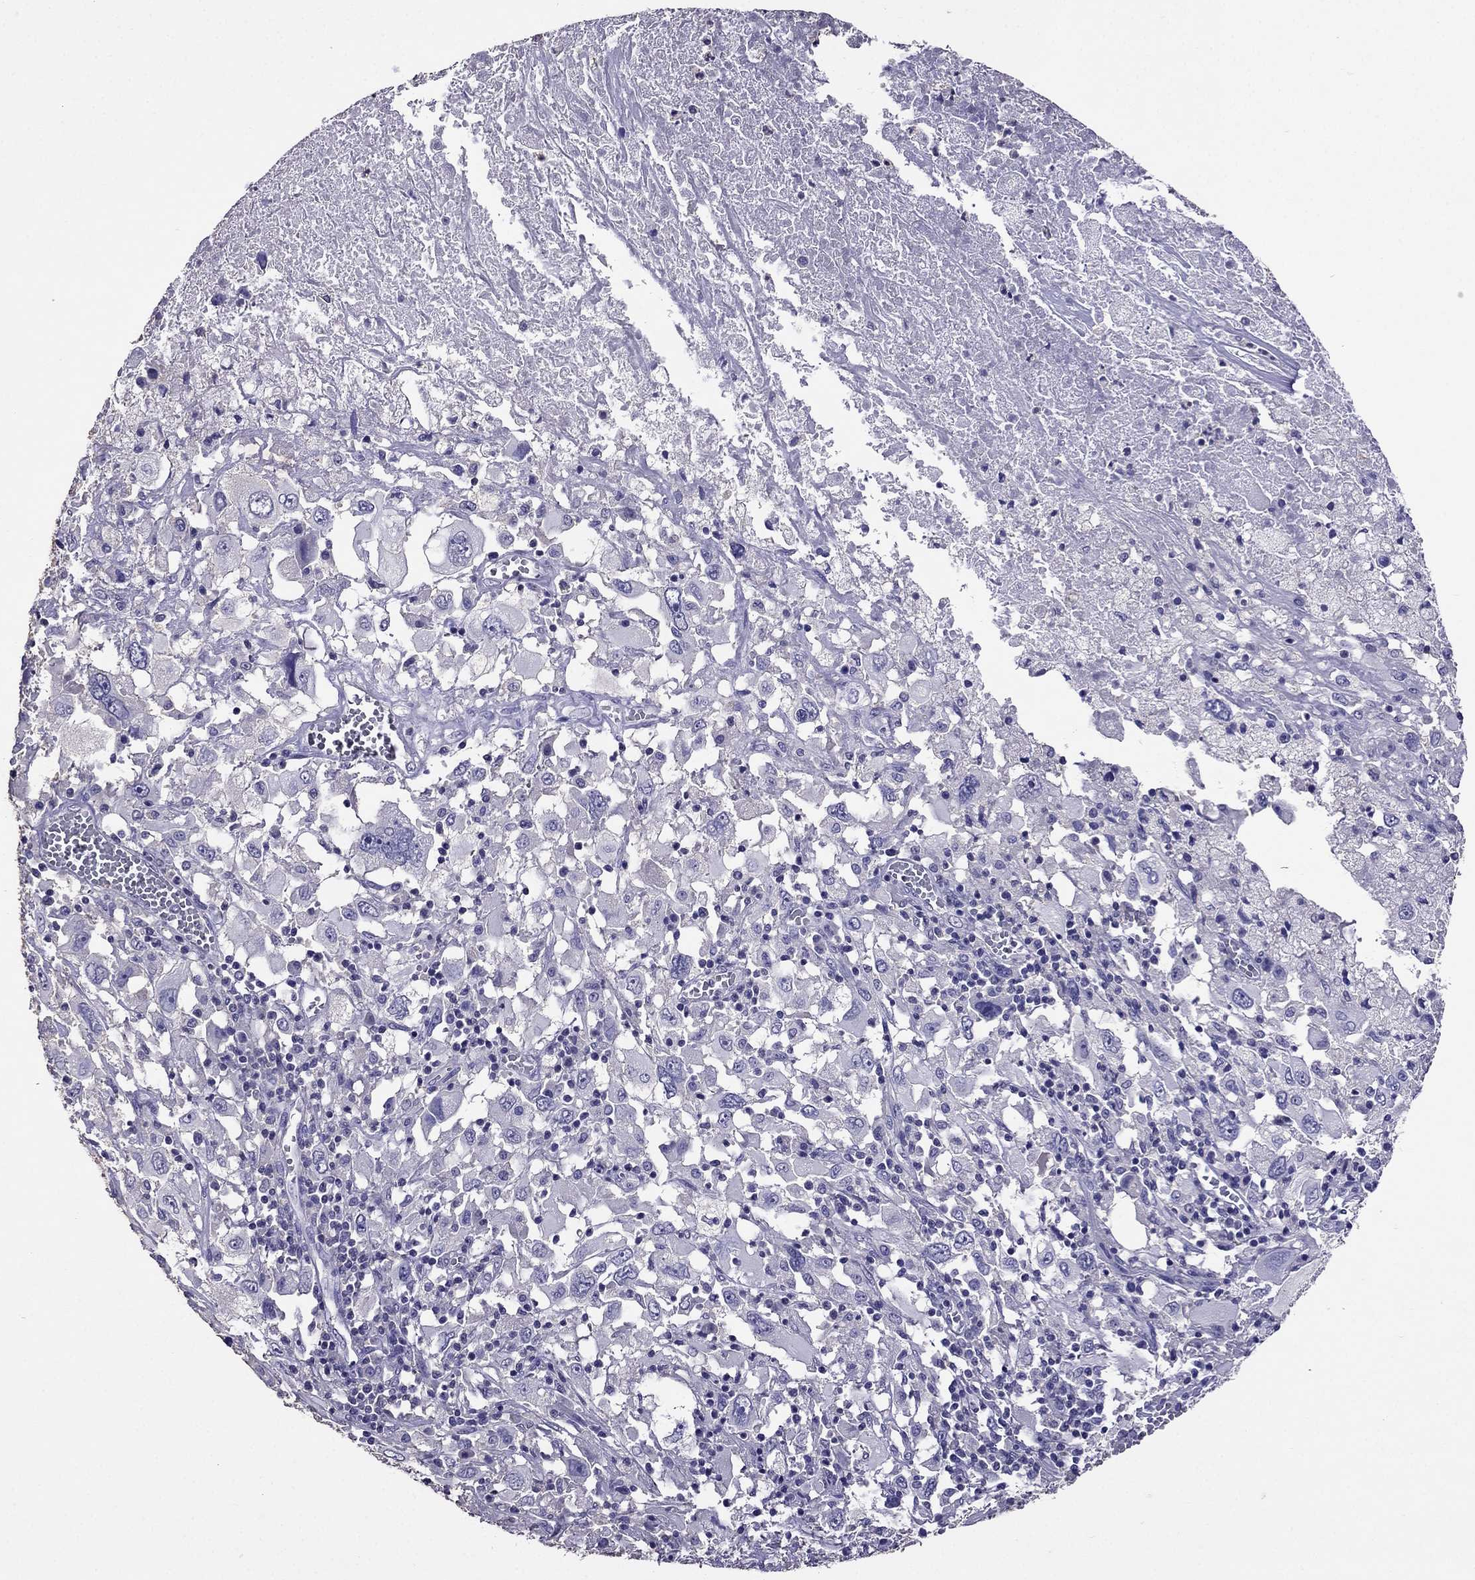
{"staining": {"intensity": "negative", "quantity": "none", "location": "none"}, "tissue": "melanoma", "cell_type": "Tumor cells", "image_type": "cancer", "snomed": [{"axis": "morphology", "description": "Malignant melanoma, Metastatic site"}, {"axis": "topography", "description": "Soft tissue"}], "caption": "A photomicrograph of malignant melanoma (metastatic site) stained for a protein shows no brown staining in tumor cells.", "gene": "NKX3-1", "patient": {"sex": "male", "age": 50}}